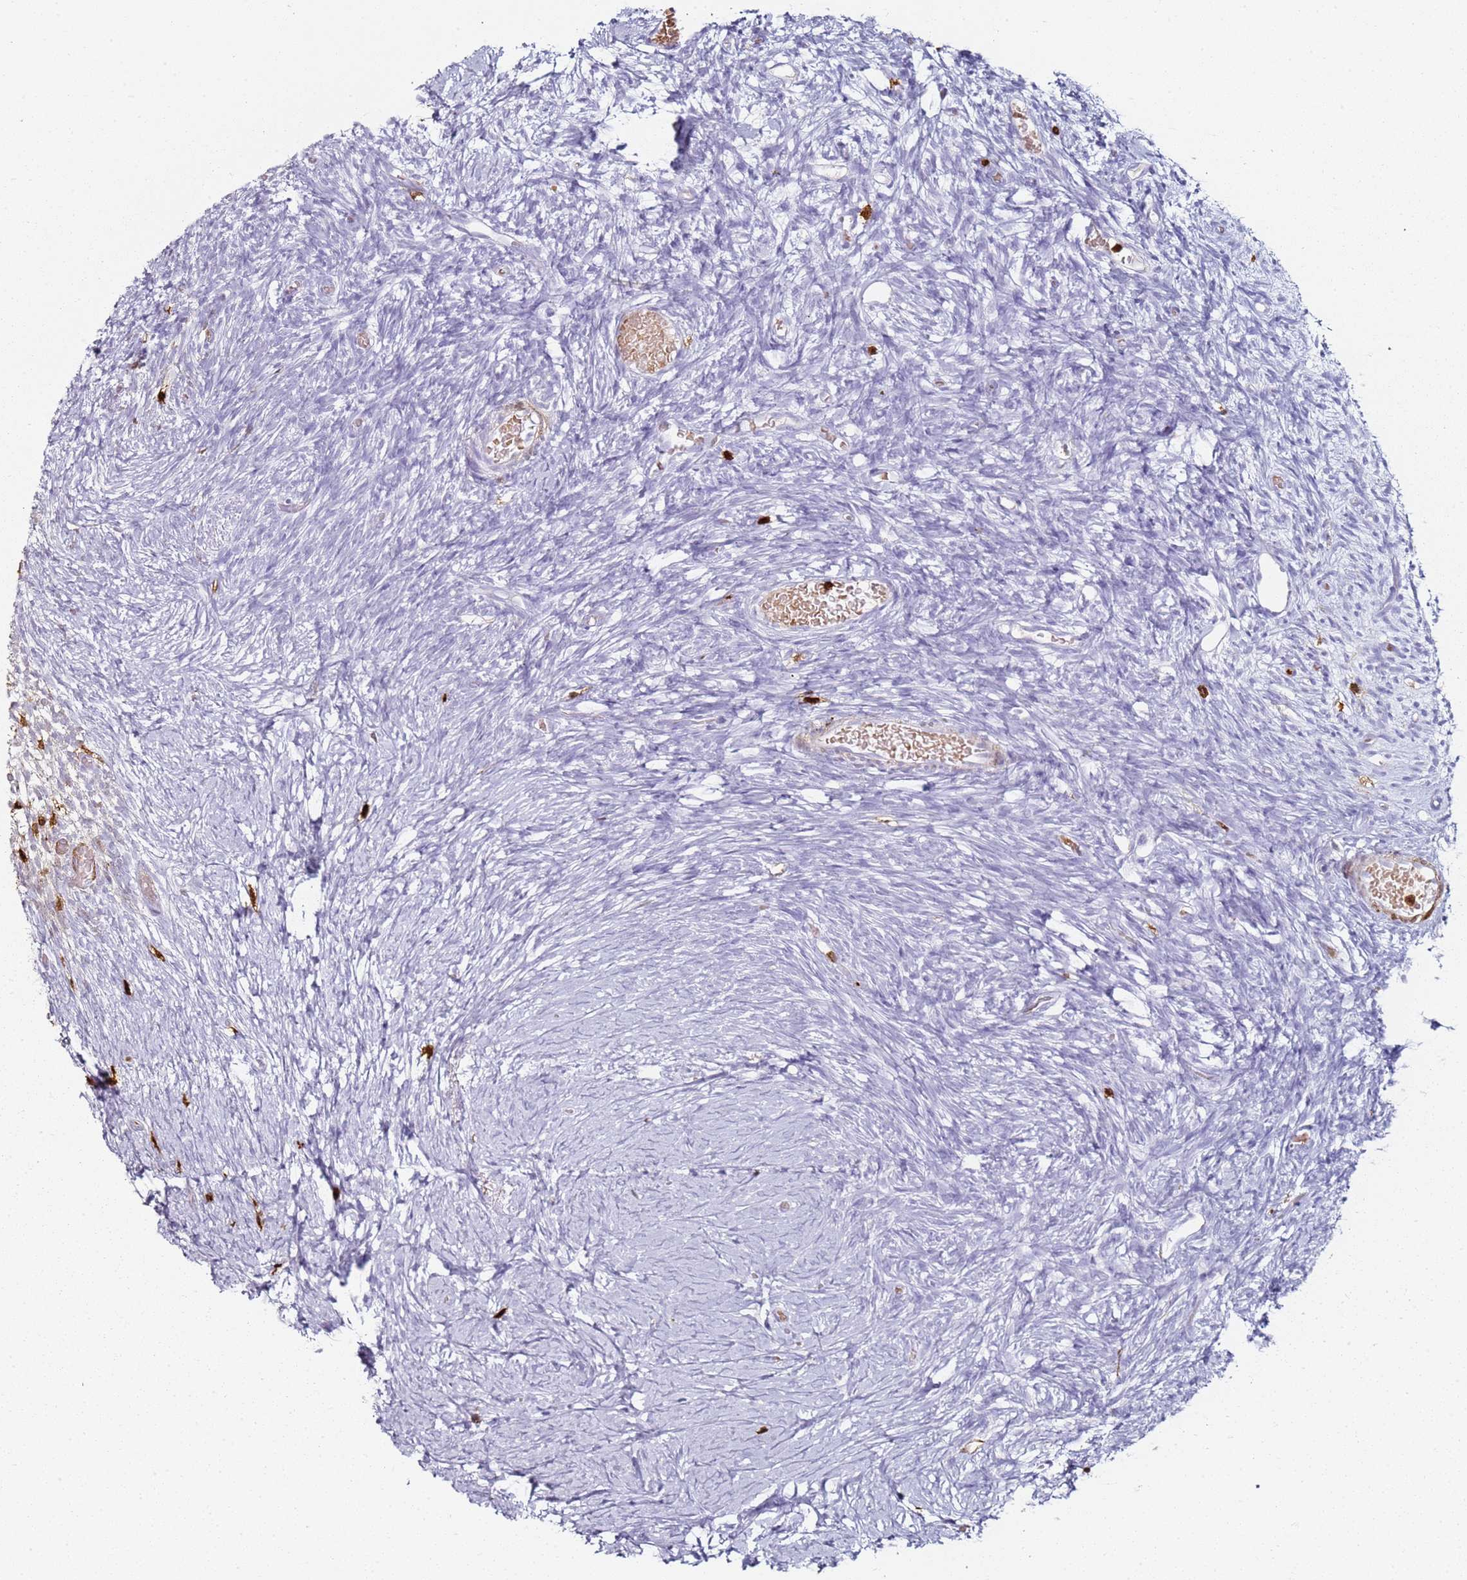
{"staining": {"intensity": "negative", "quantity": "none", "location": "none"}, "tissue": "ovary", "cell_type": "Ovarian stroma cells", "image_type": "normal", "snomed": [{"axis": "morphology", "description": "Normal tissue, NOS"}, {"axis": "topography", "description": "Ovary"}], "caption": "This is an immunohistochemistry (IHC) histopathology image of normal ovary. There is no expression in ovarian stroma cells.", "gene": "S100A4", "patient": {"sex": "female", "age": 39}}